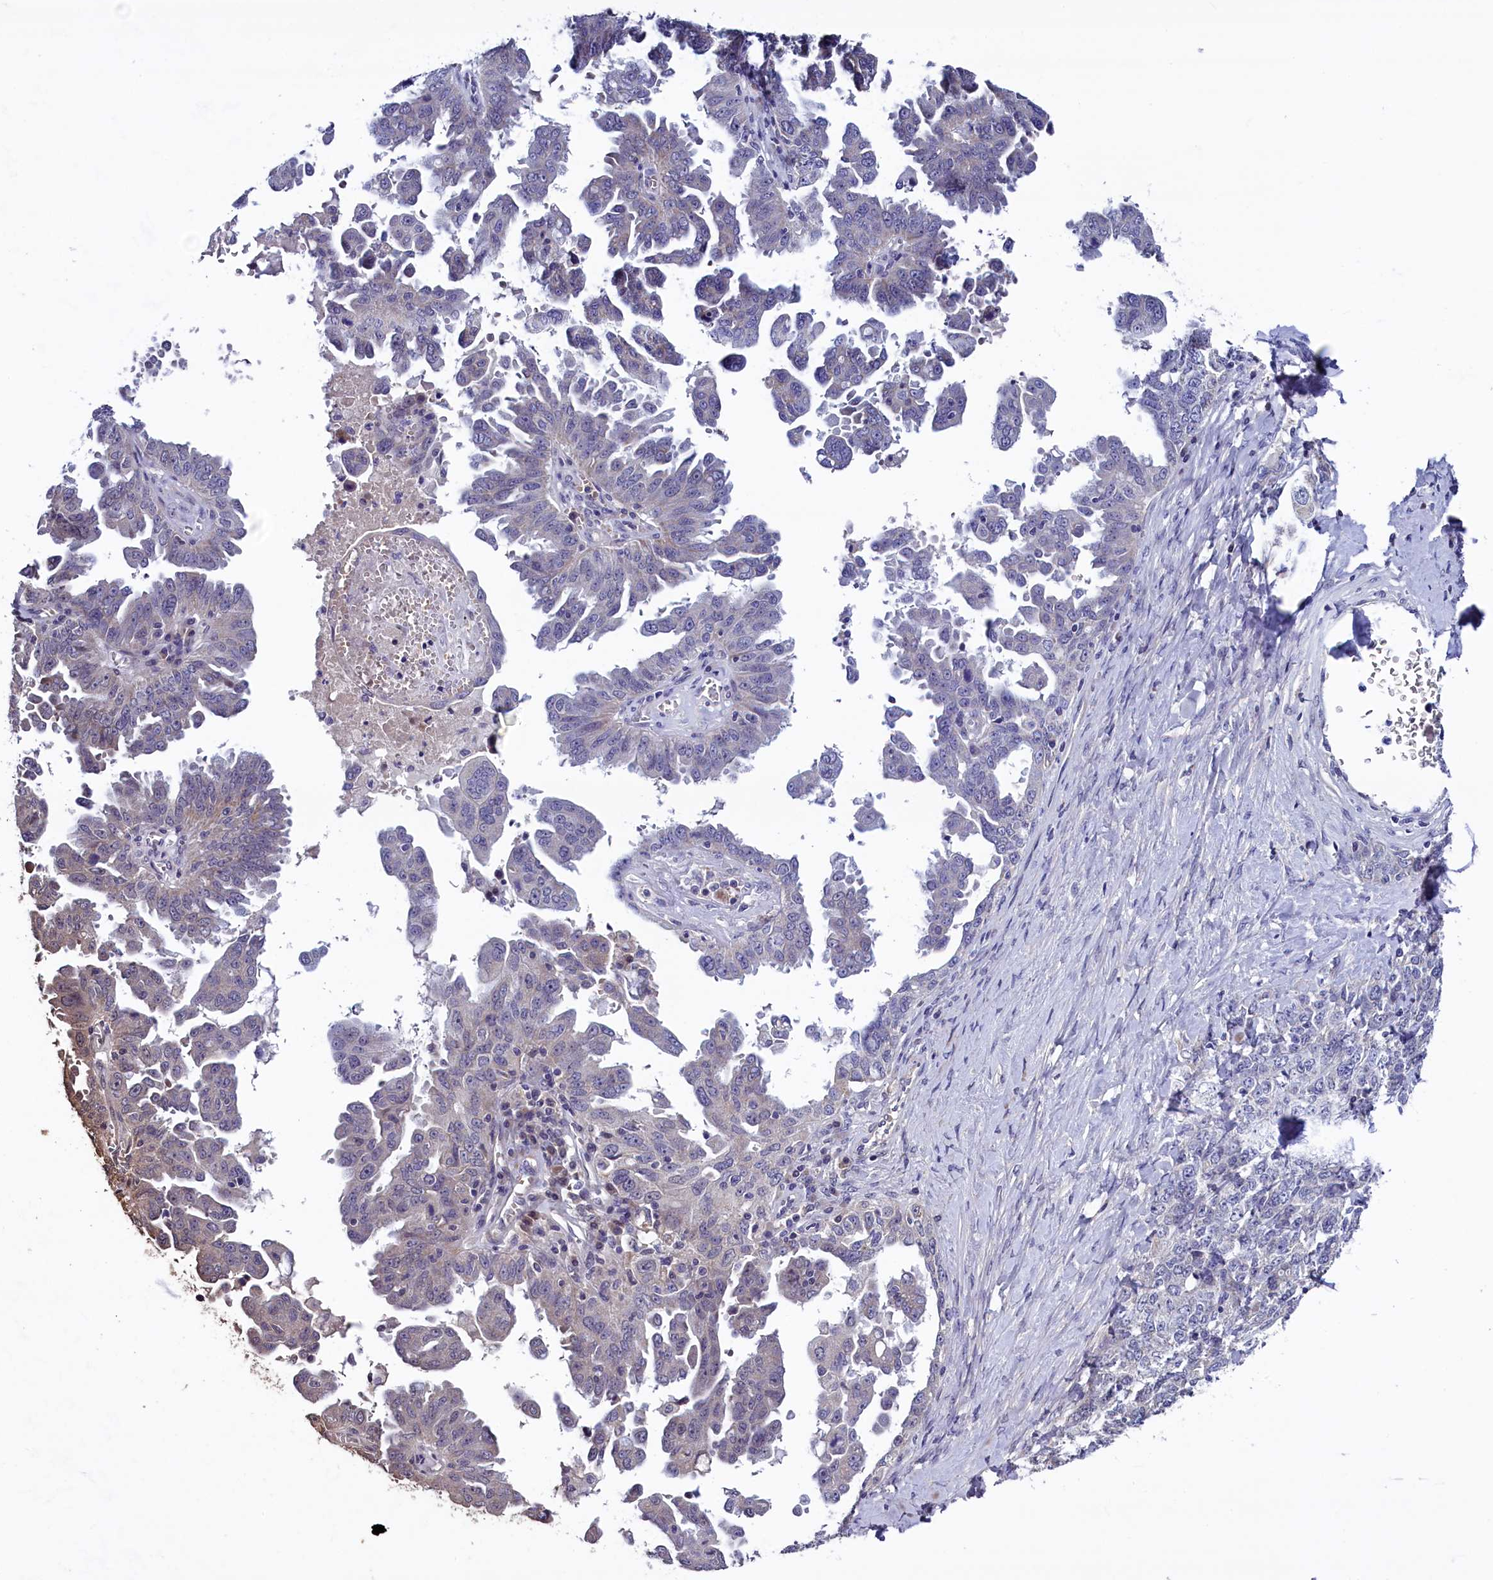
{"staining": {"intensity": "negative", "quantity": "none", "location": "none"}, "tissue": "ovarian cancer", "cell_type": "Tumor cells", "image_type": "cancer", "snomed": [{"axis": "morphology", "description": "Carcinoma, endometroid"}, {"axis": "topography", "description": "Ovary"}], "caption": "Human endometroid carcinoma (ovarian) stained for a protein using IHC reveals no staining in tumor cells.", "gene": "SLC39A6", "patient": {"sex": "female", "age": 62}}